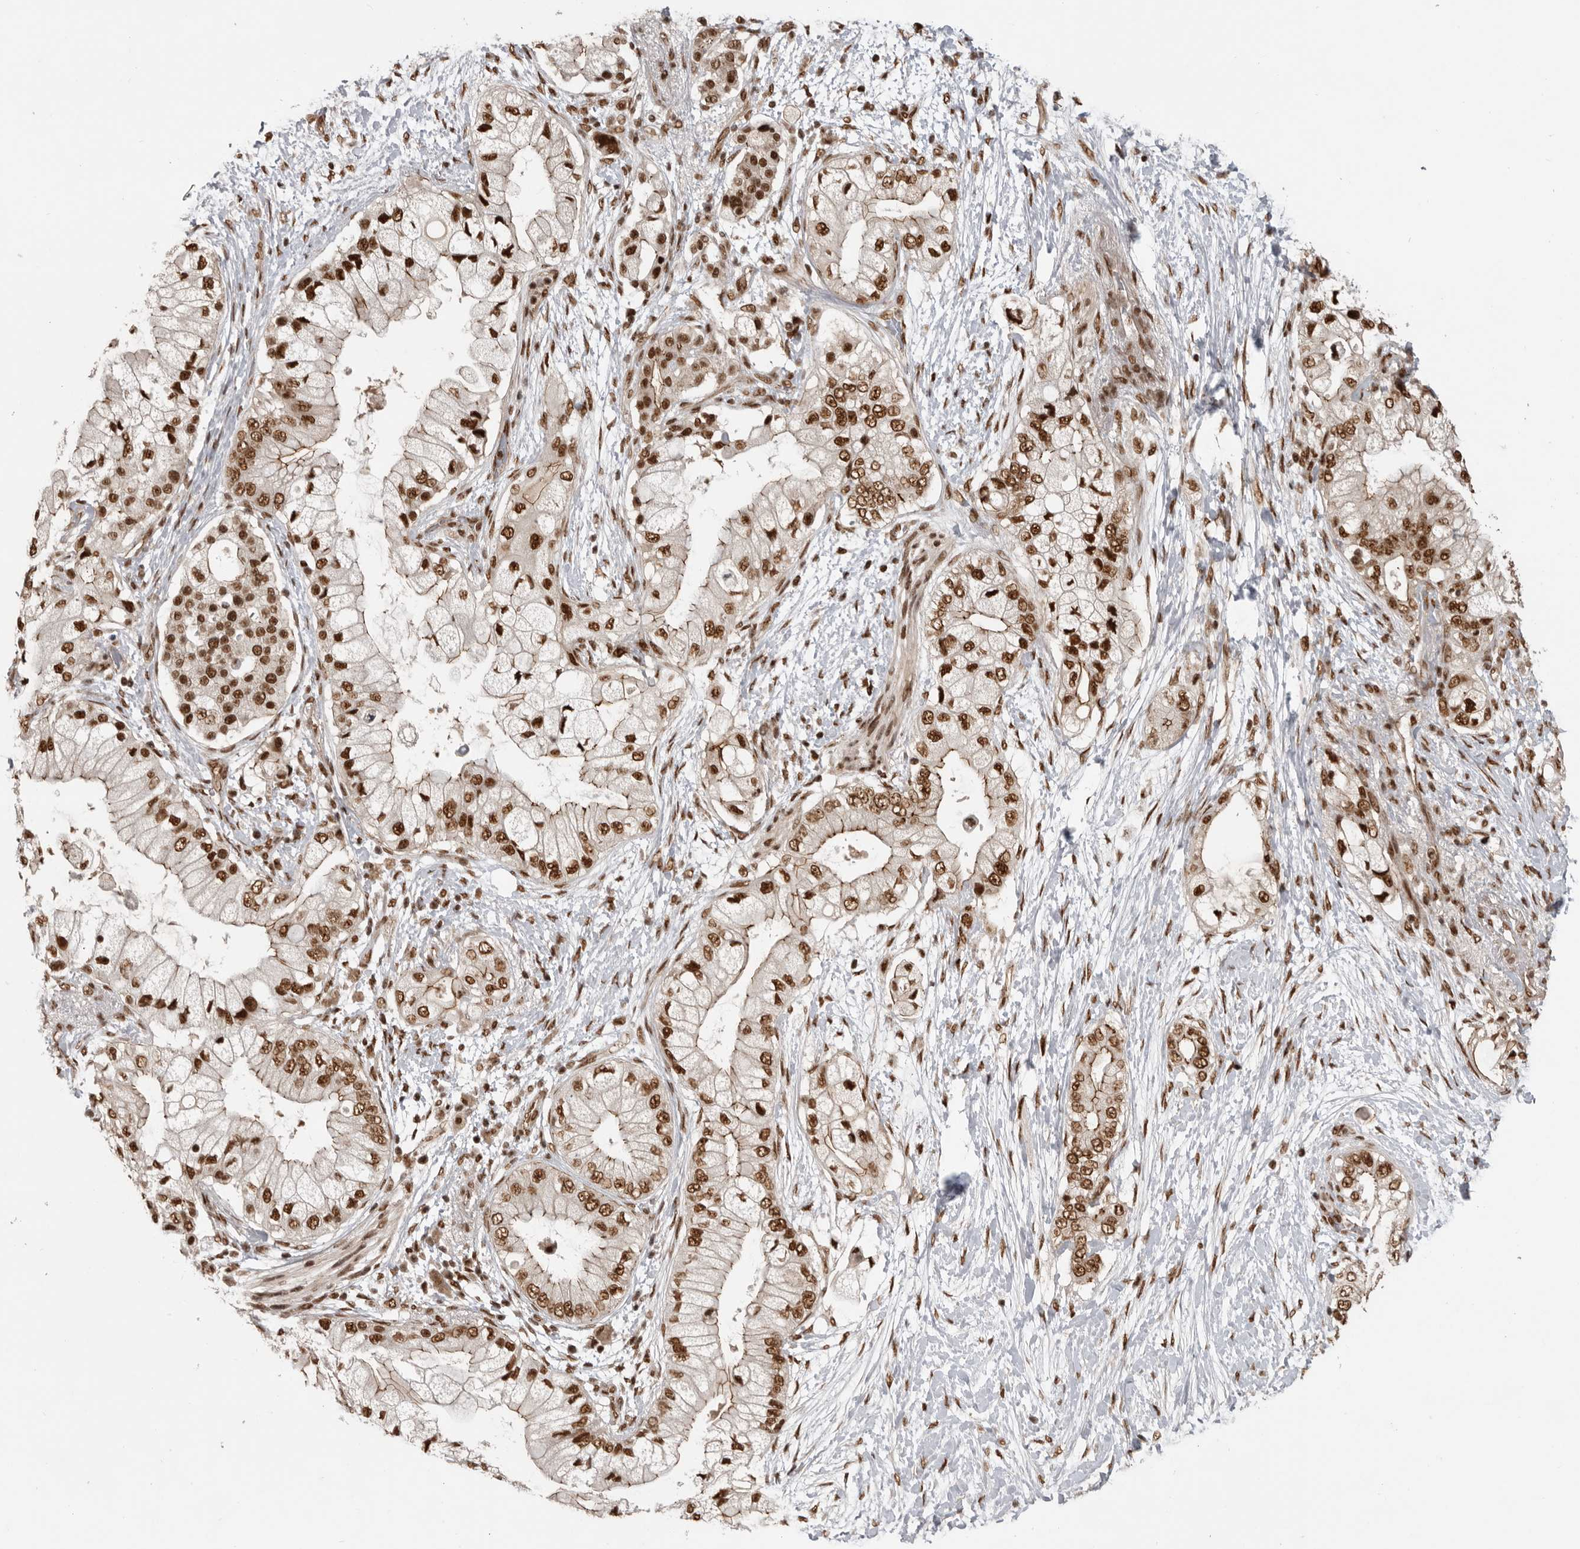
{"staining": {"intensity": "strong", "quantity": ">75%", "location": "nuclear"}, "tissue": "pancreatic cancer", "cell_type": "Tumor cells", "image_type": "cancer", "snomed": [{"axis": "morphology", "description": "Adenocarcinoma, NOS"}, {"axis": "topography", "description": "Pancreas"}], "caption": "The image displays immunohistochemical staining of pancreatic adenocarcinoma. There is strong nuclear positivity is identified in approximately >75% of tumor cells.", "gene": "CBLL1", "patient": {"sex": "male", "age": 53}}